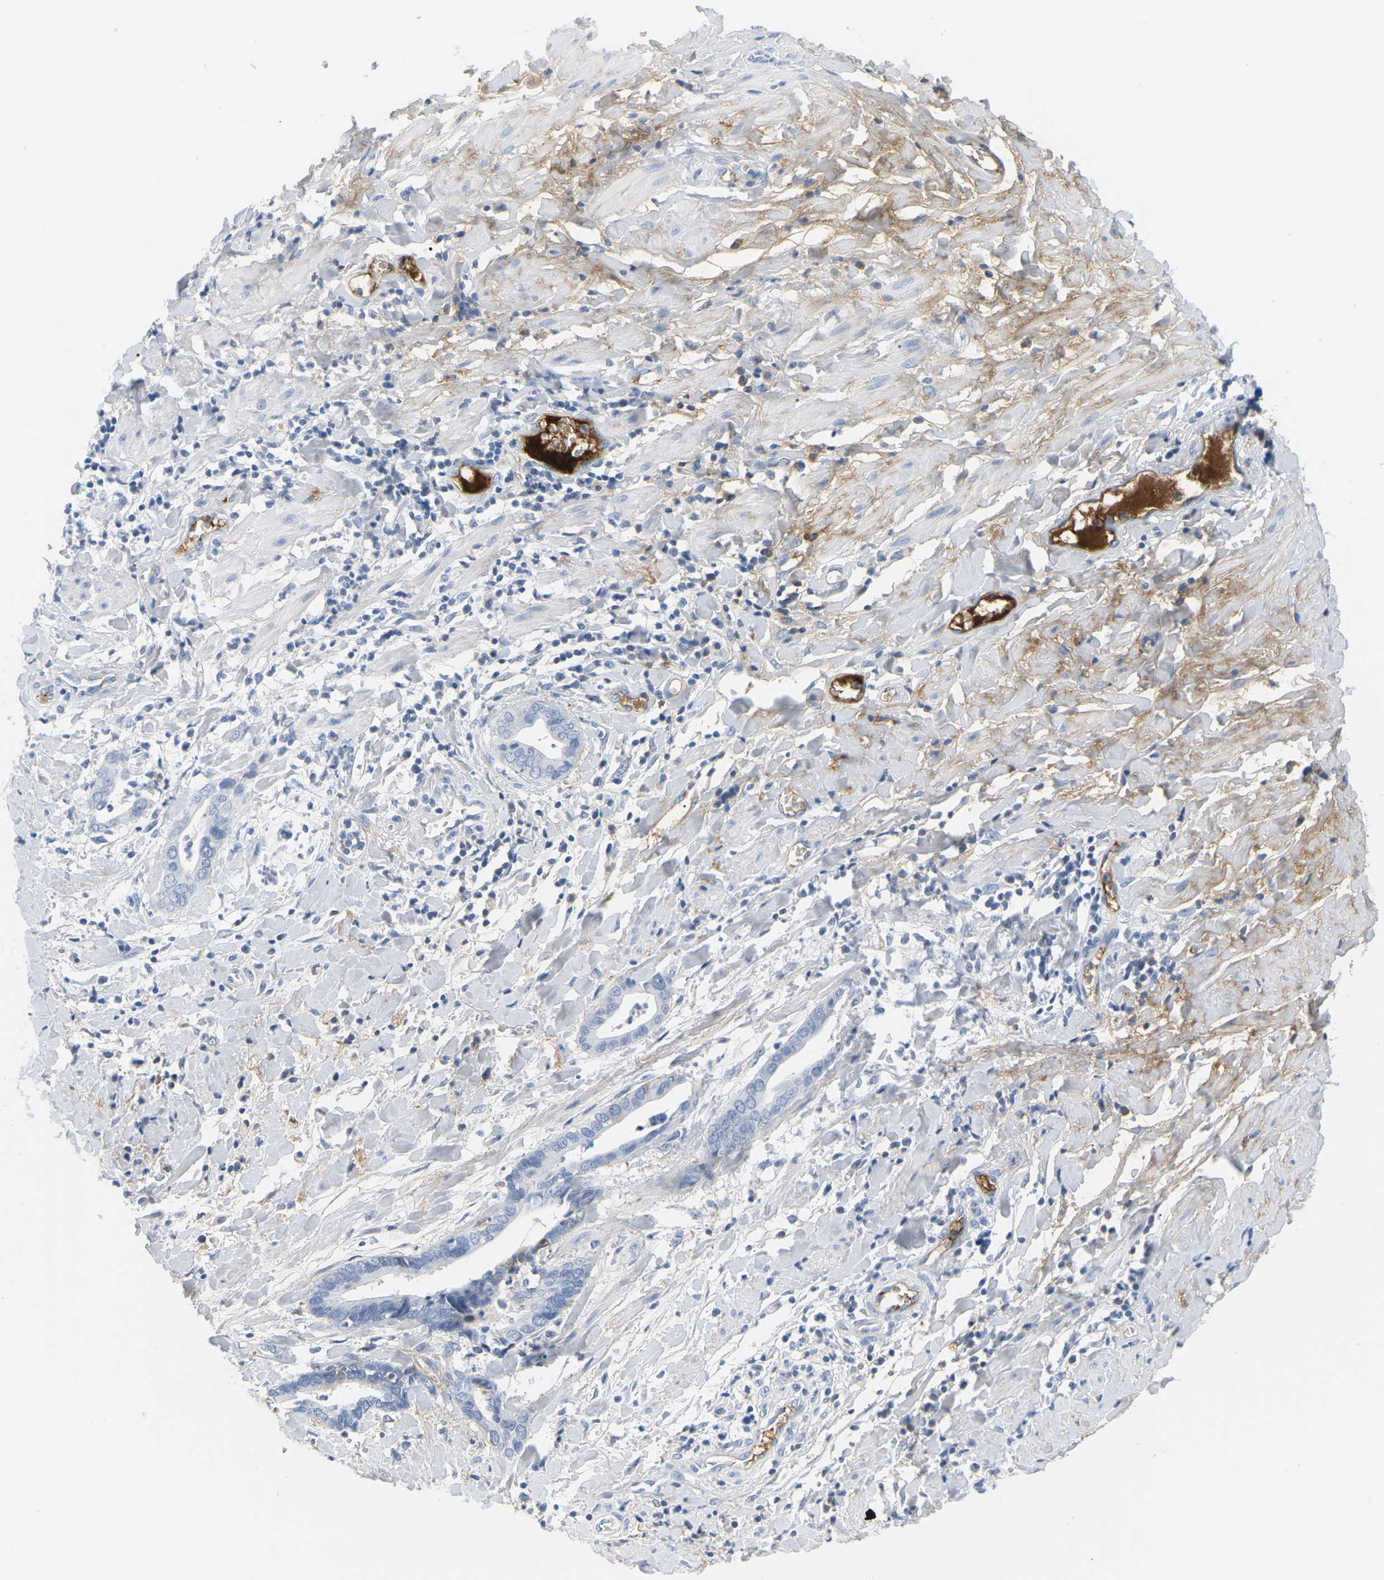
{"staining": {"intensity": "negative", "quantity": "none", "location": "none"}, "tissue": "cervical cancer", "cell_type": "Tumor cells", "image_type": "cancer", "snomed": [{"axis": "morphology", "description": "Adenocarcinoma, NOS"}, {"axis": "topography", "description": "Cervix"}], "caption": "This is a micrograph of immunohistochemistry staining of cervical adenocarcinoma, which shows no positivity in tumor cells.", "gene": "APOB", "patient": {"sex": "female", "age": 44}}